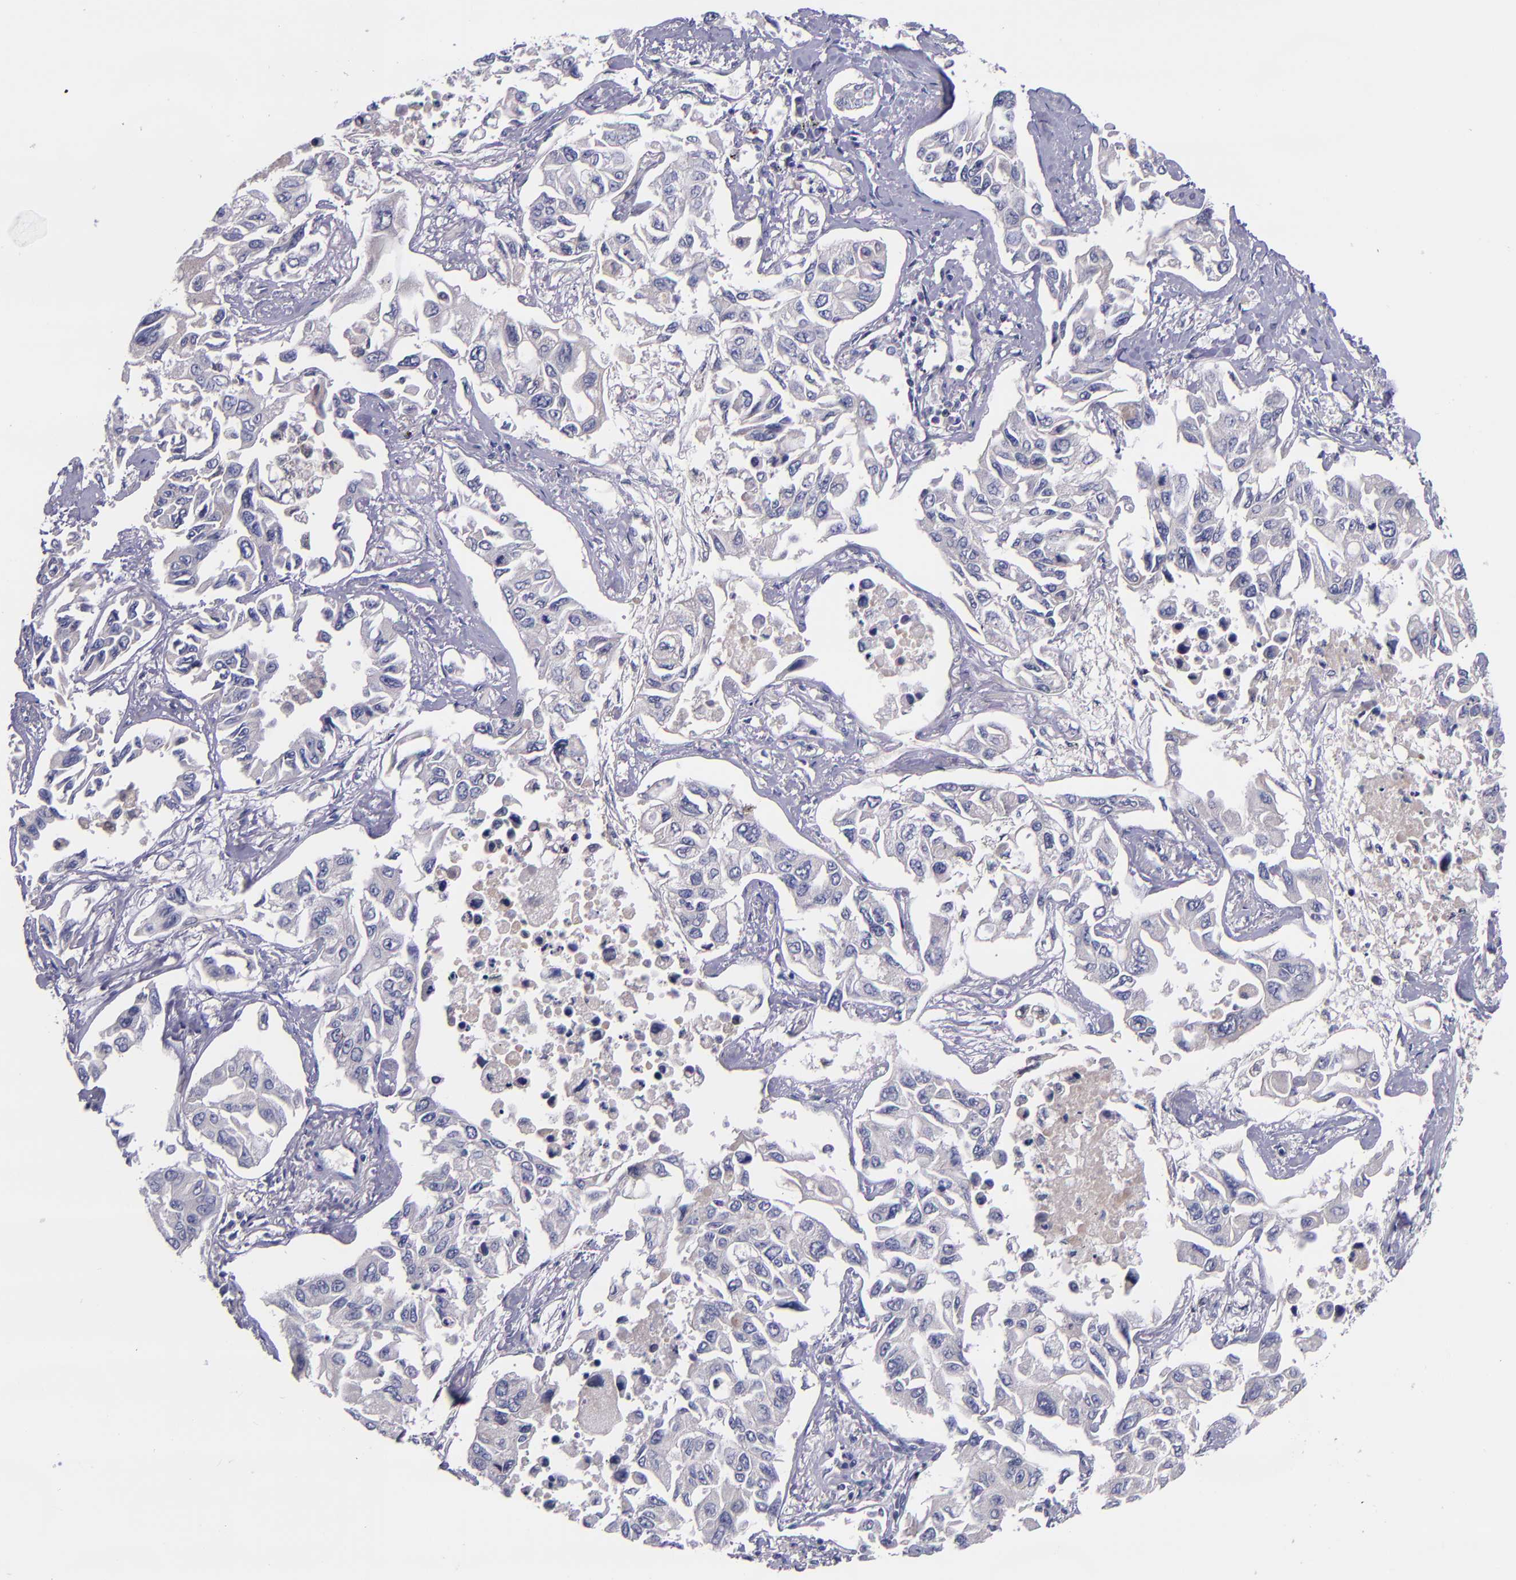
{"staining": {"intensity": "negative", "quantity": "none", "location": "none"}, "tissue": "lung cancer", "cell_type": "Tumor cells", "image_type": "cancer", "snomed": [{"axis": "morphology", "description": "Adenocarcinoma, NOS"}, {"axis": "topography", "description": "Lung"}], "caption": "Histopathology image shows no significant protein staining in tumor cells of lung cancer (adenocarcinoma).", "gene": "RBP4", "patient": {"sex": "male", "age": 64}}